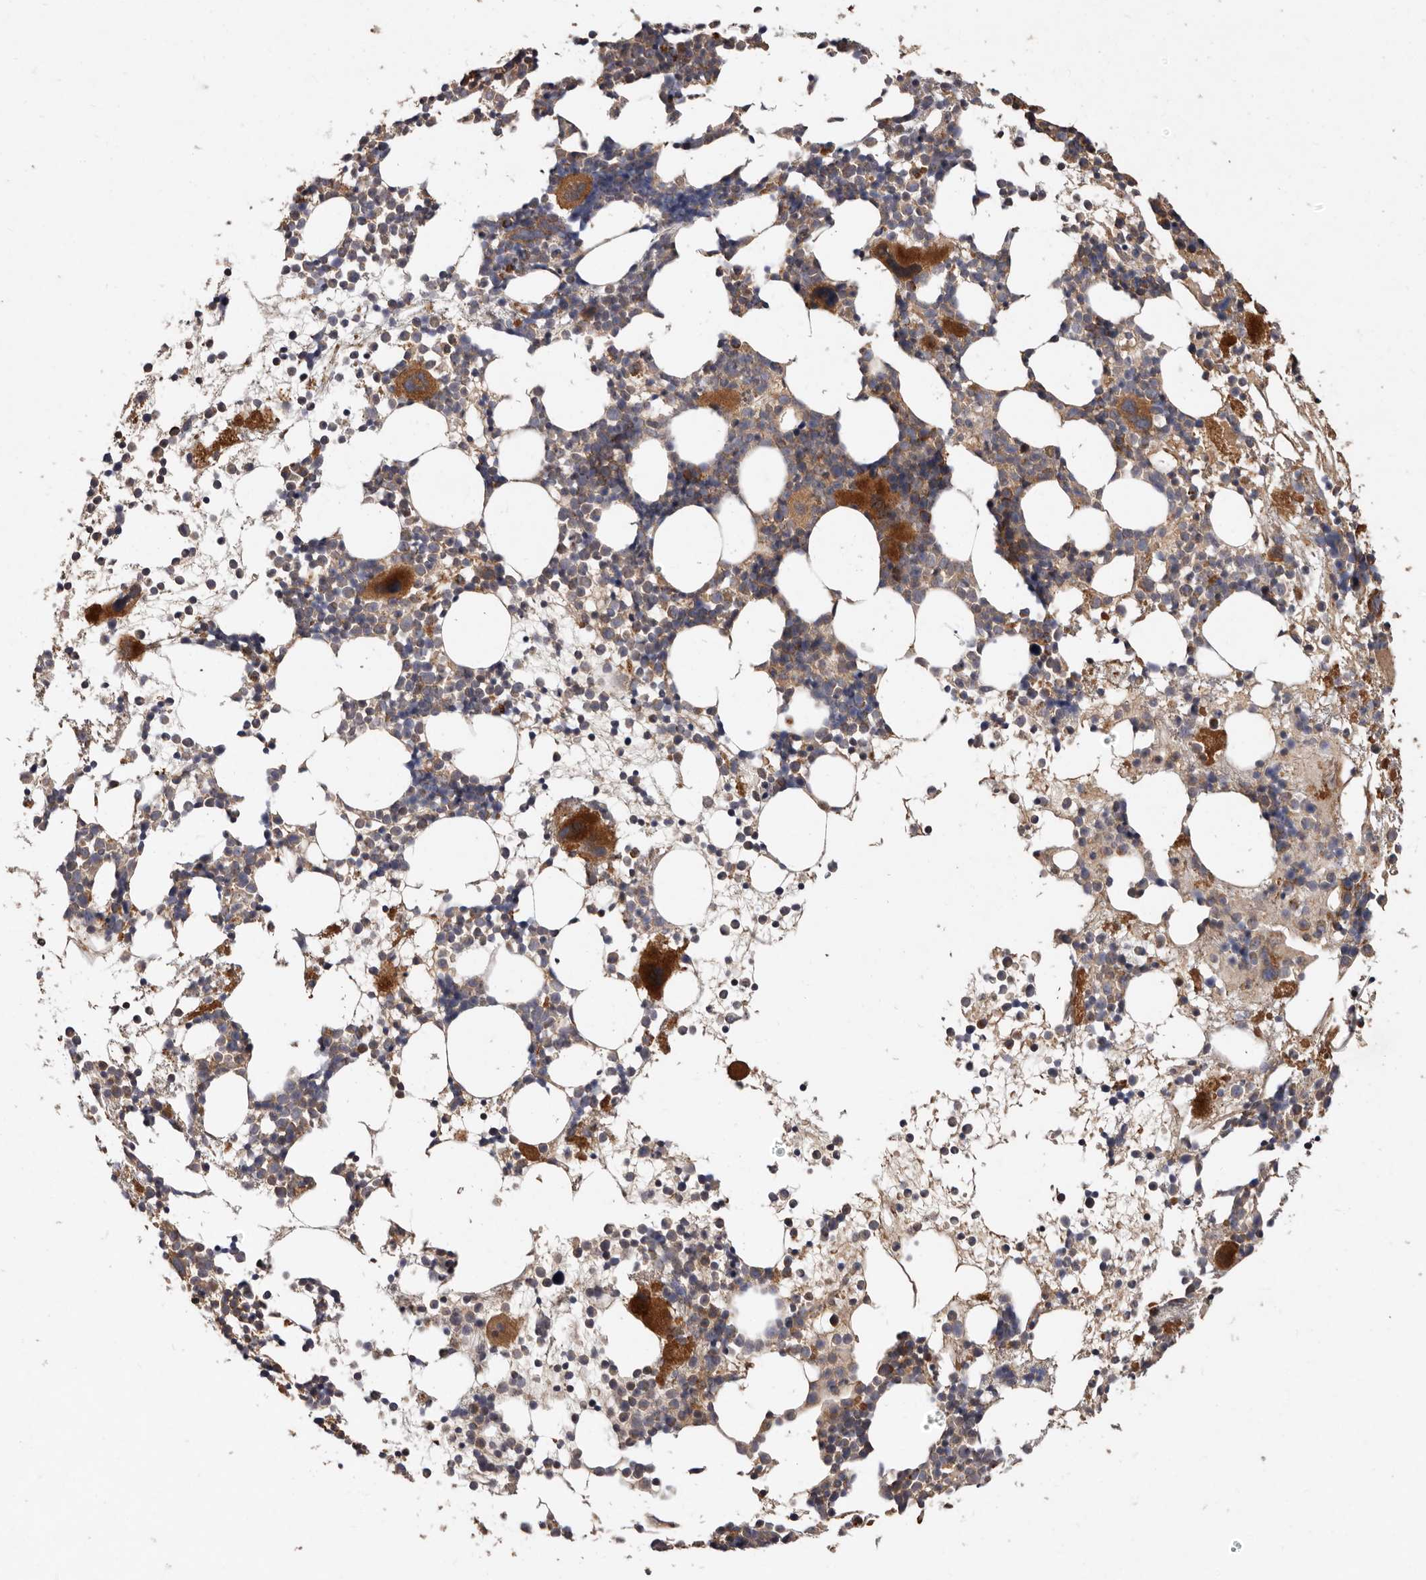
{"staining": {"intensity": "strong", "quantity": "25%-75%", "location": "cytoplasmic/membranous"}, "tissue": "bone marrow", "cell_type": "Hematopoietic cells", "image_type": "normal", "snomed": [{"axis": "morphology", "description": "Normal tissue, NOS"}, {"axis": "topography", "description": "Bone marrow"}], "caption": "Immunohistochemical staining of unremarkable bone marrow displays high levels of strong cytoplasmic/membranous staining in about 25%-75% of hematopoietic cells. The protein of interest is stained brown, and the nuclei are stained in blue (DAB (3,3'-diaminobenzidine) IHC with brightfield microscopy, high magnification).", "gene": "GOT1L1", "patient": {"sex": "female", "age": 57}}